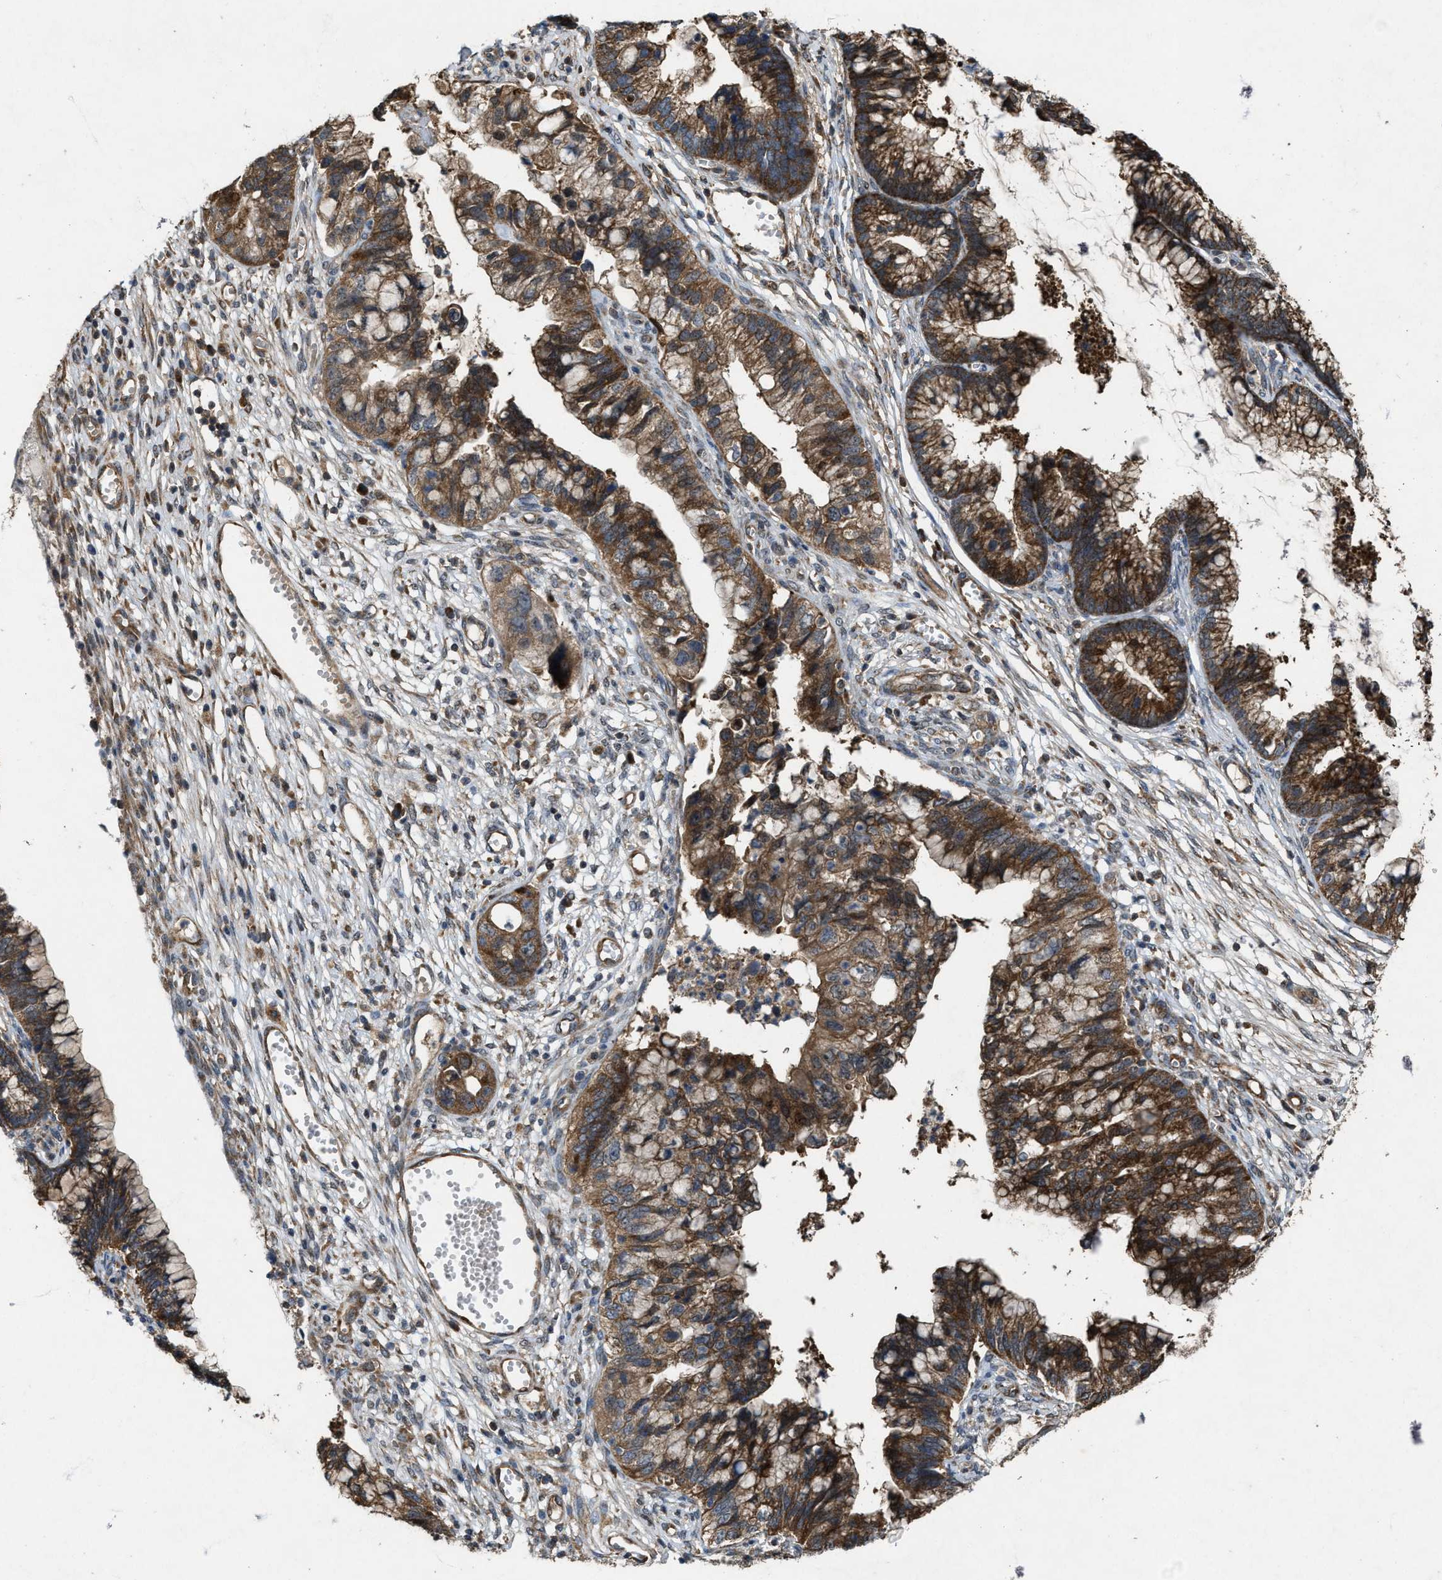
{"staining": {"intensity": "strong", "quantity": ">75%", "location": "cytoplasmic/membranous"}, "tissue": "cervical cancer", "cell_type": "Tumor cells", "image_type": "cancer", "snomed": [{"axis": "morphology", "description": "Adenocarcinoma, NOS"}, {"axis": "topography", "description": "Cervix"}], "caption": "IHC (DAB) staining of cervical cancer (adenocarcinoma) displays strong cytoplasmic/membranous protein expression in about >75% of tumor cells.", "gene": "PDP2", "patient": {"sex": "female", "age": 44}}